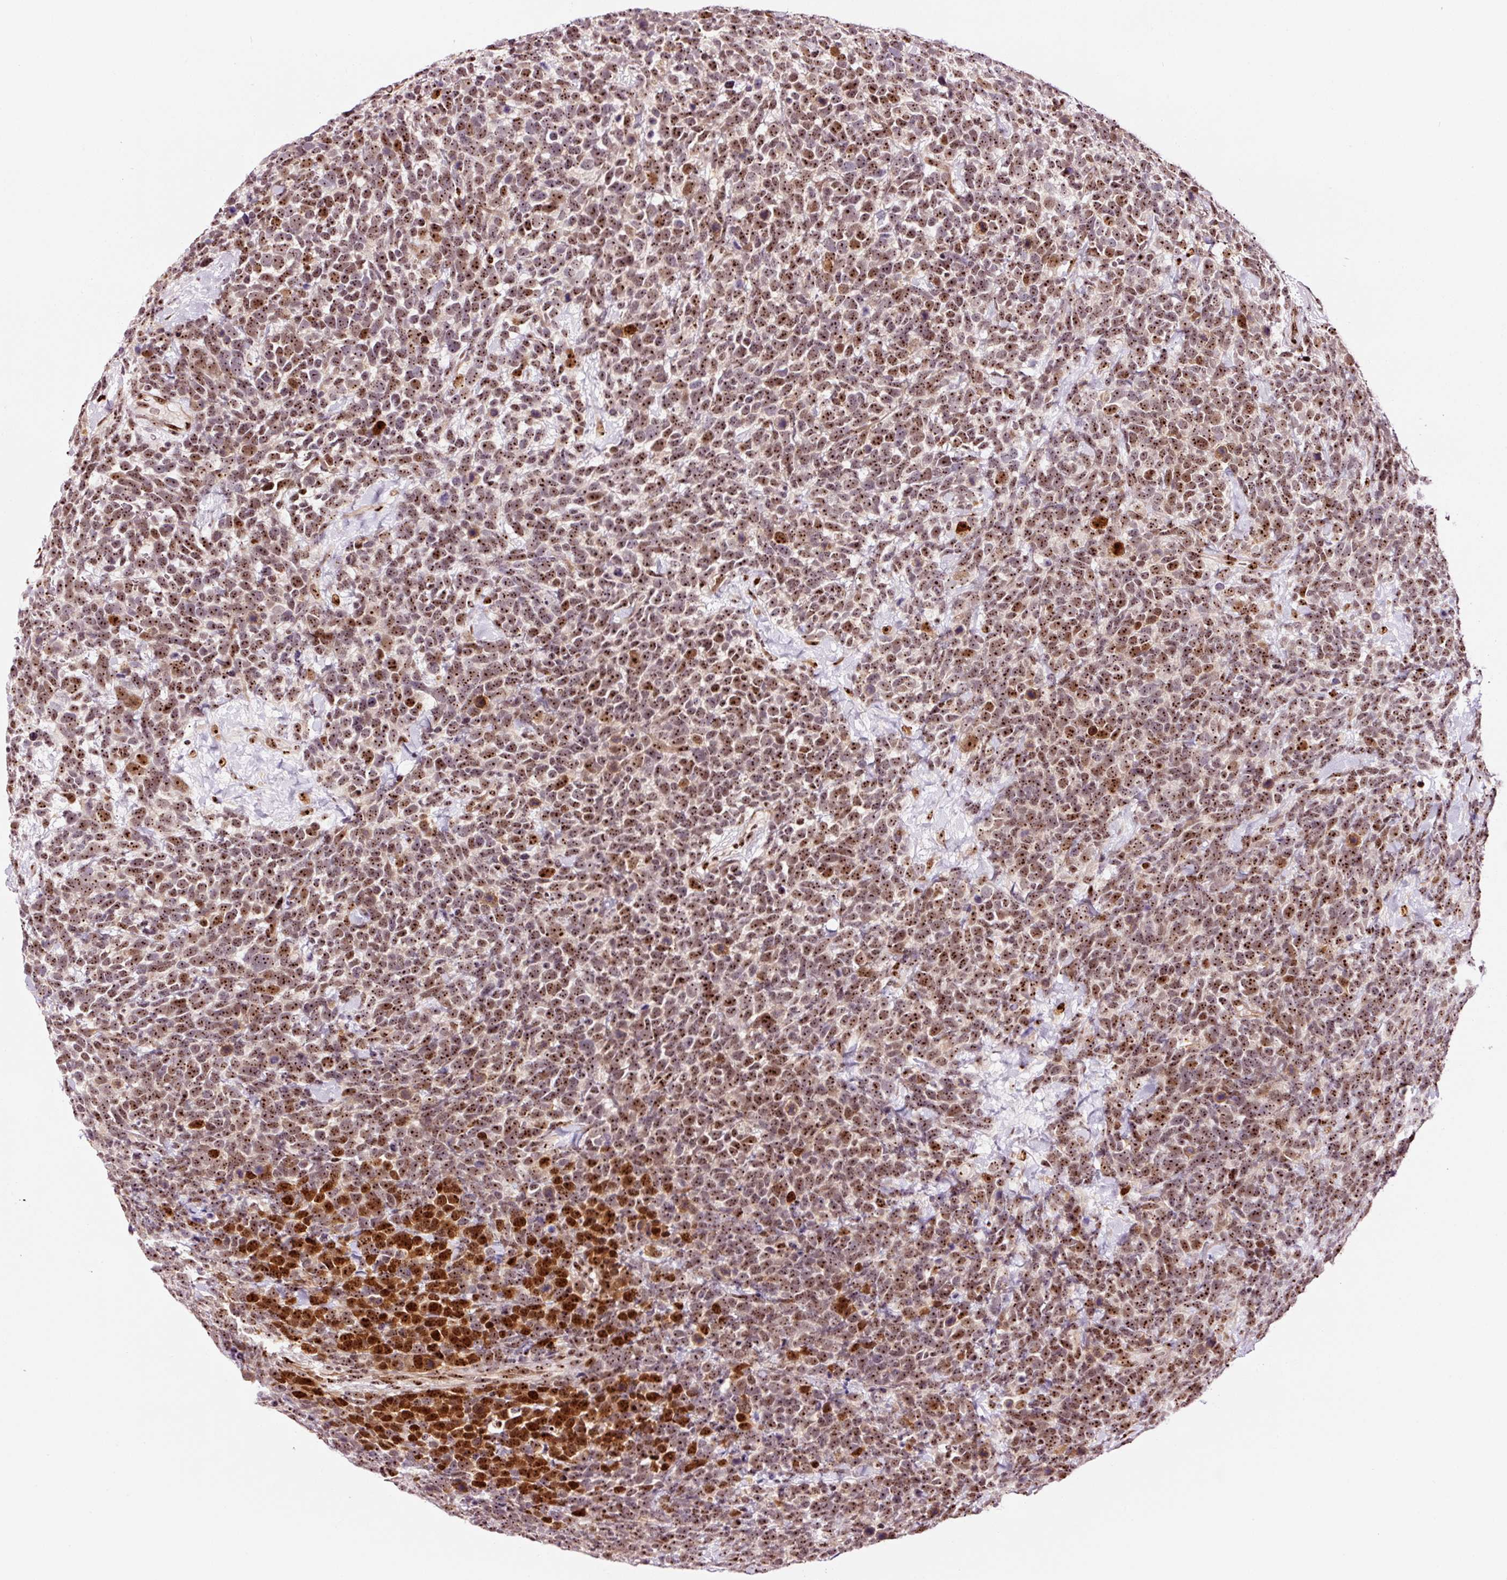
{"staining": {"intensity": "strong", "quantity": "25%-75%", "location": "nuclear"}, "tissue": "urothelial cancer", "cell_type": "Tumor cells", "image_type": "cancer", "snomed": [{"axis": "morphology", "description": "Urothelial carcinoma, High grade"}, {"axis": "topography", "description": "Urinary bladder"}], "caption": "Protein staining demonstrates strong nuclear staining in about 25%-75% of tumor cells in high-grade urothelial carcinoma. The protein of interest is shown in brown color, while the nuclei are stained blue.", "gene": "GNL3", "patient": {"sex": "female", "age": 82}}